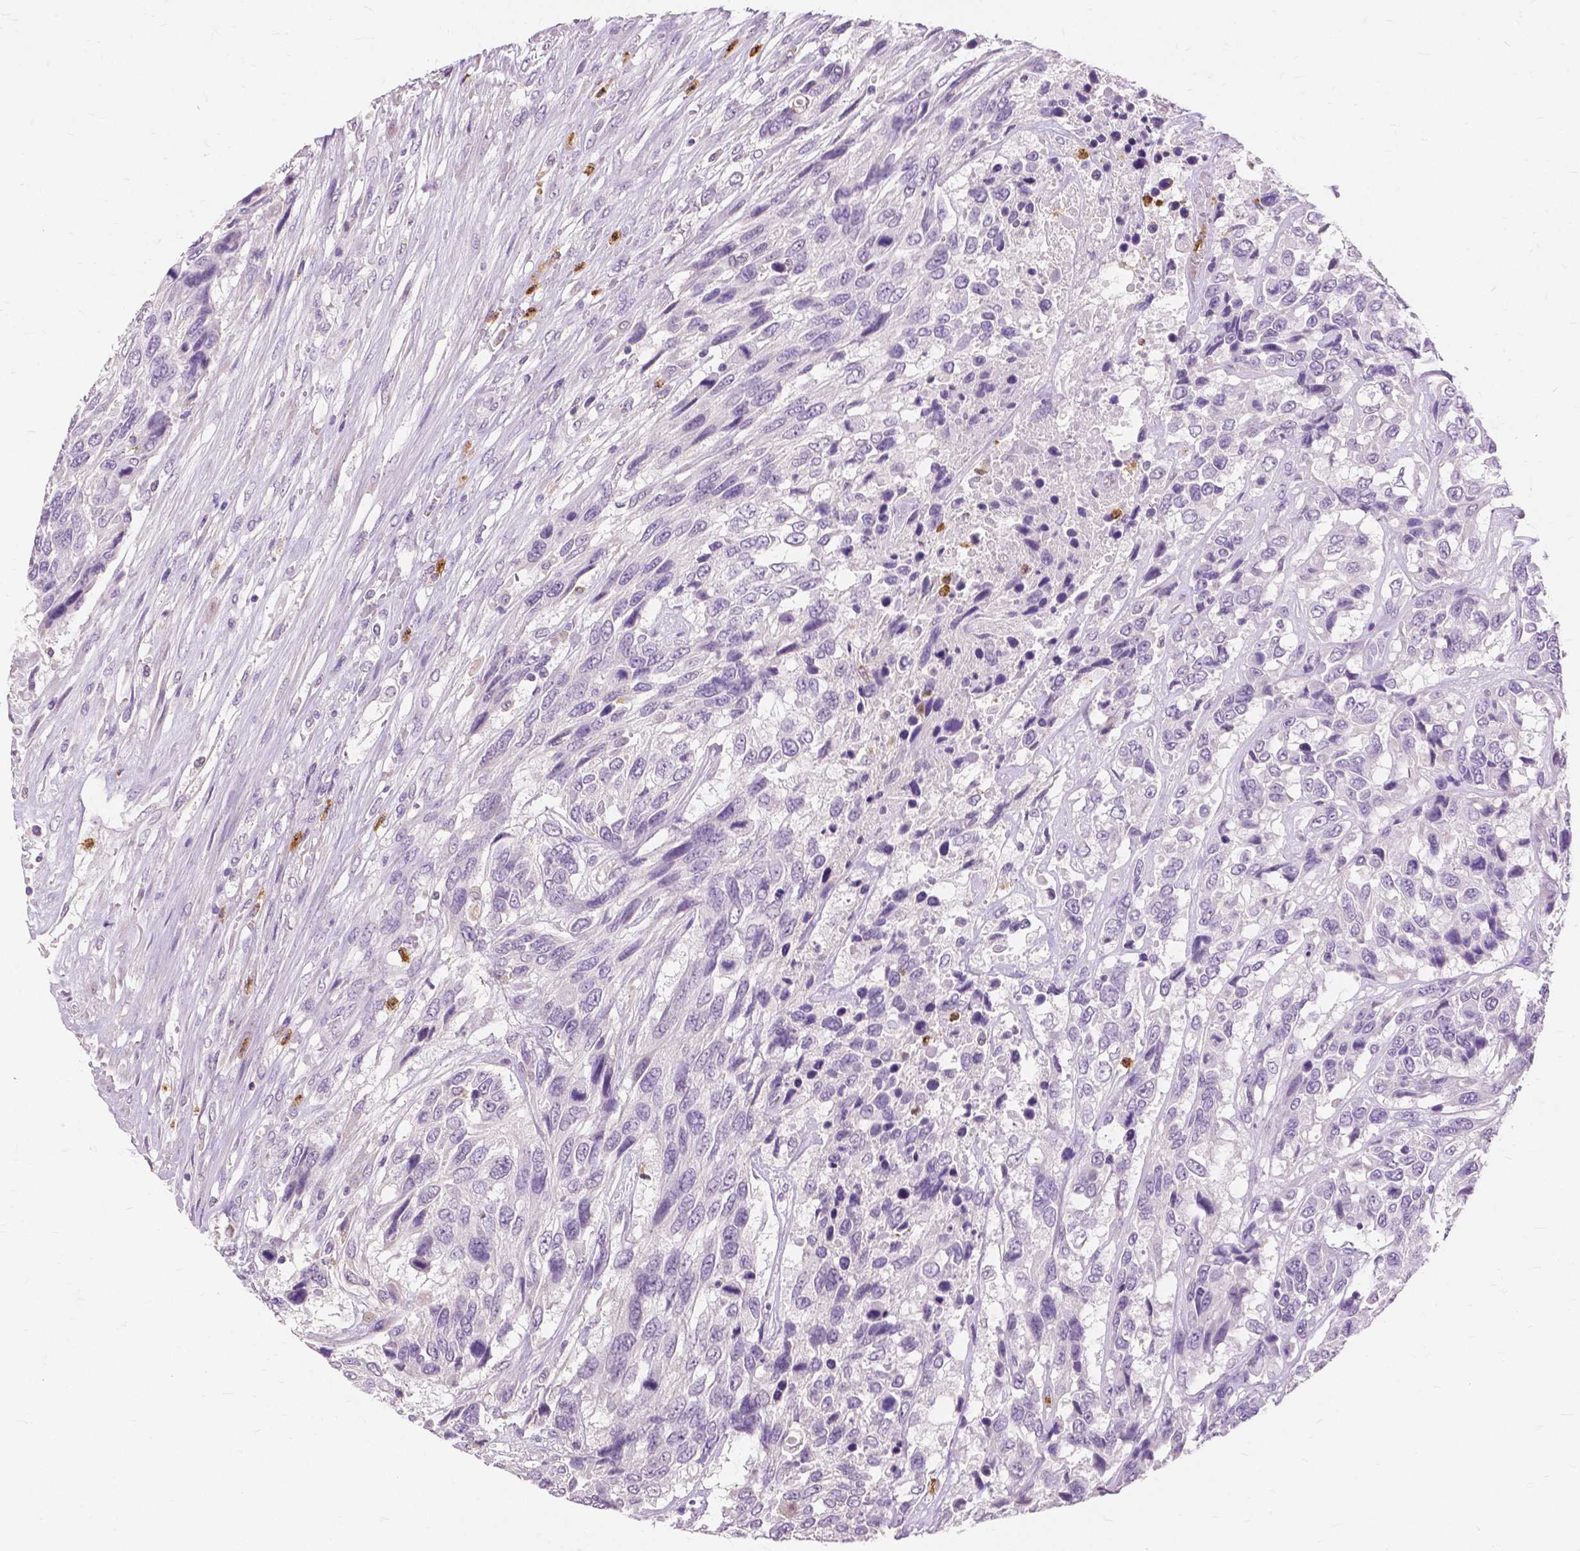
{"staining": {"intensity": "negative", "quantity": "none", "location": "none"}, "tissue": "urothelial cancer", "cell_type": "Tumor cells", "image_type": "cancer", "snomed": [{"axis": "morphology", "description": "Urothelial carcinoma, High grade"}, {"axis": "topography", "description": "Urinary bladder"}], "caption": "The immunohistochemistry (IHC) image has no significant staining in tumor cells of urothelial carcinoma (high-grade) tissue. (DAB (3,3'-diaminobenzidine) IHC visualized using brightfield microscopy, high magnification).", "gene": "CXCR2", "patient": {"sex": "female", "age": 70}}